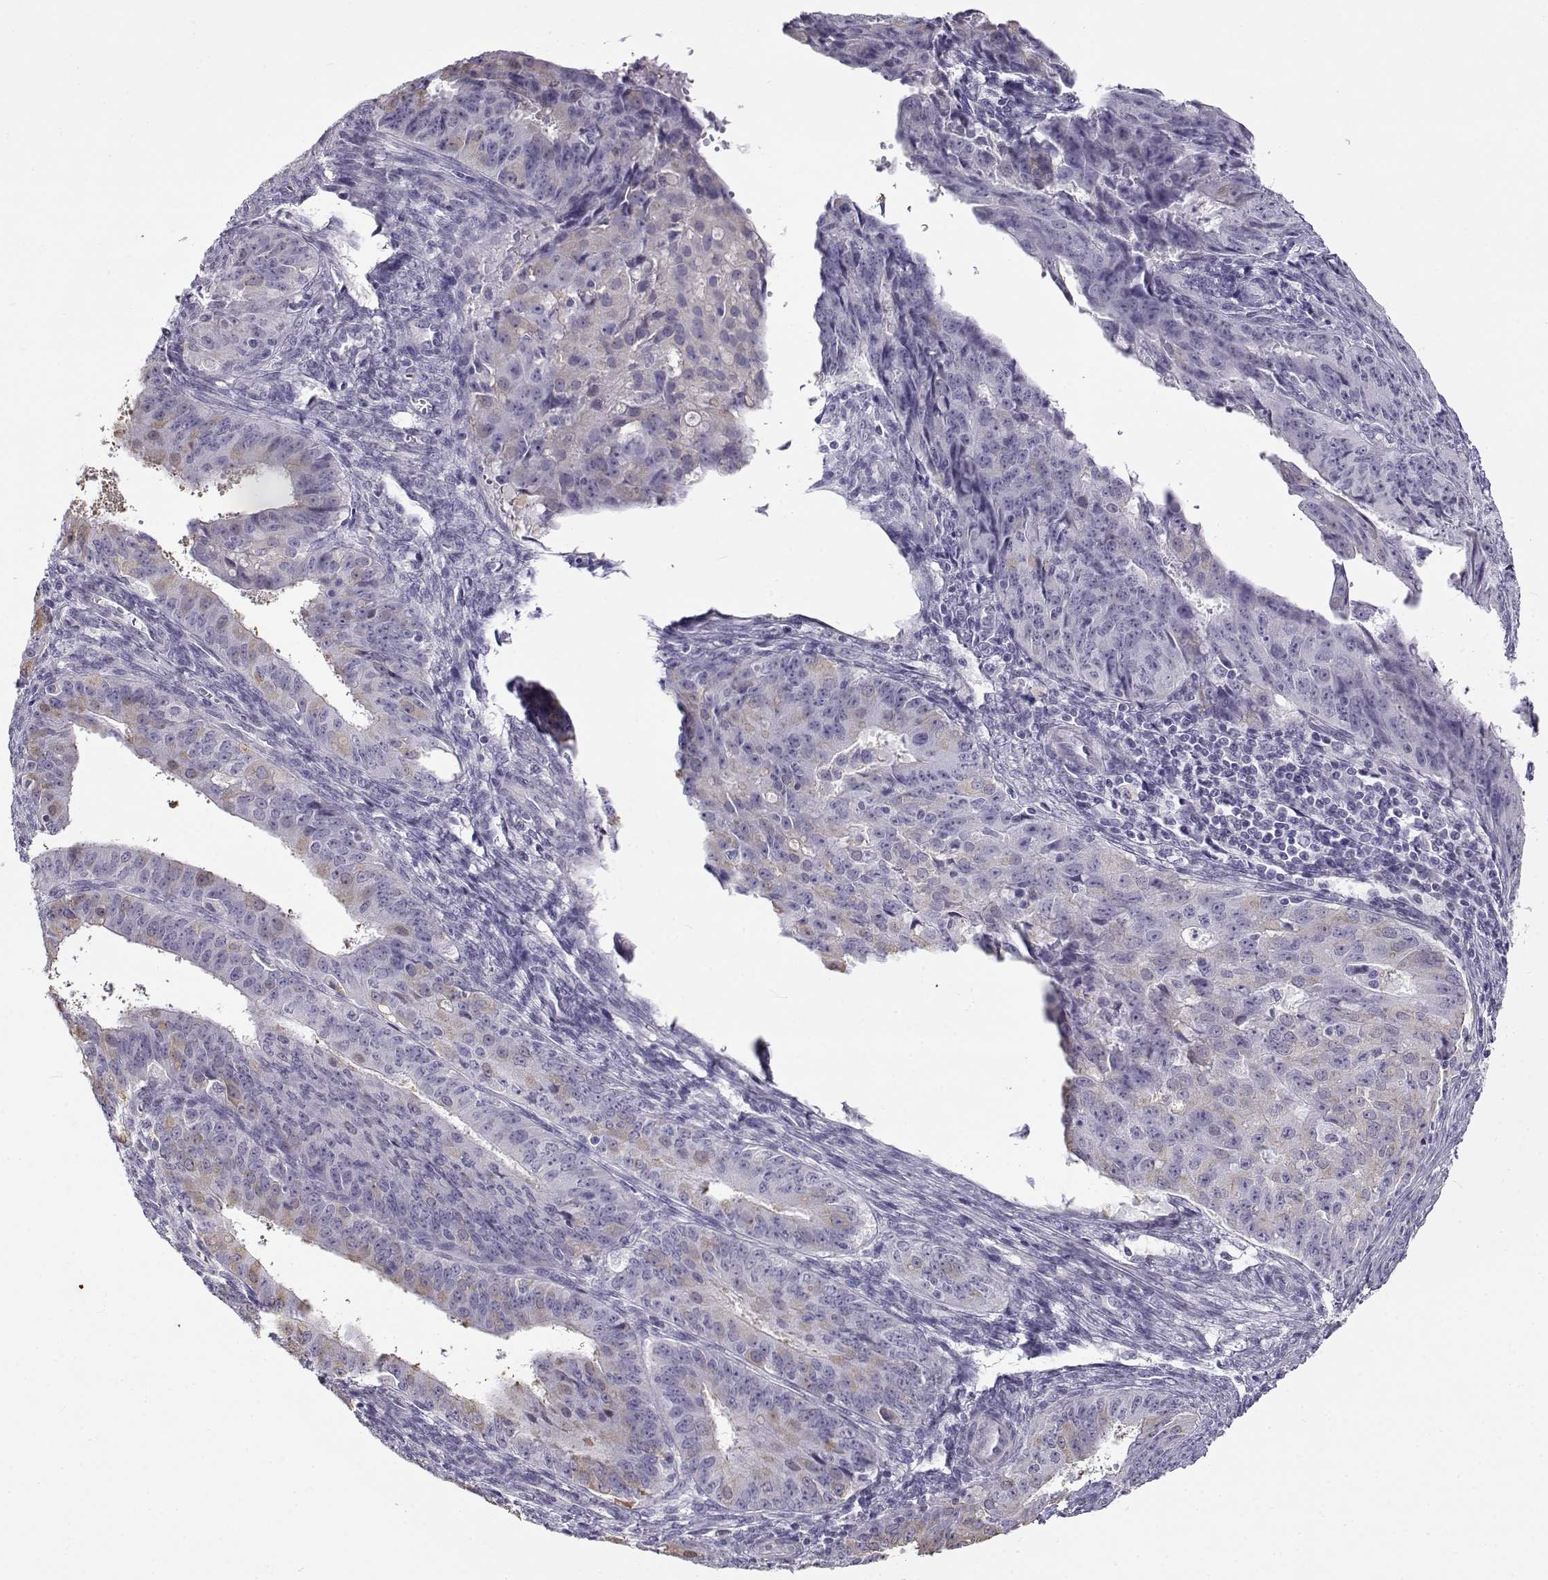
{"staining": {"intensity": "negative", "quantity": "none", "location": "none"}, "tissue": "ovarian cancer", "cell_type": "Tumor cells", "image_type": "cancer", "snomed": [{"axis": "morphology", "description": "Carcinoma, endometroid"}, {"axis": "topography", "description": "Ovary"}], "caption": "This is a micrograph of IHC staining of ovarian cancer, which shows no staining in tumor cells.", "gene": "TEX55", "patient": {"sex": "female", "age": 42}}